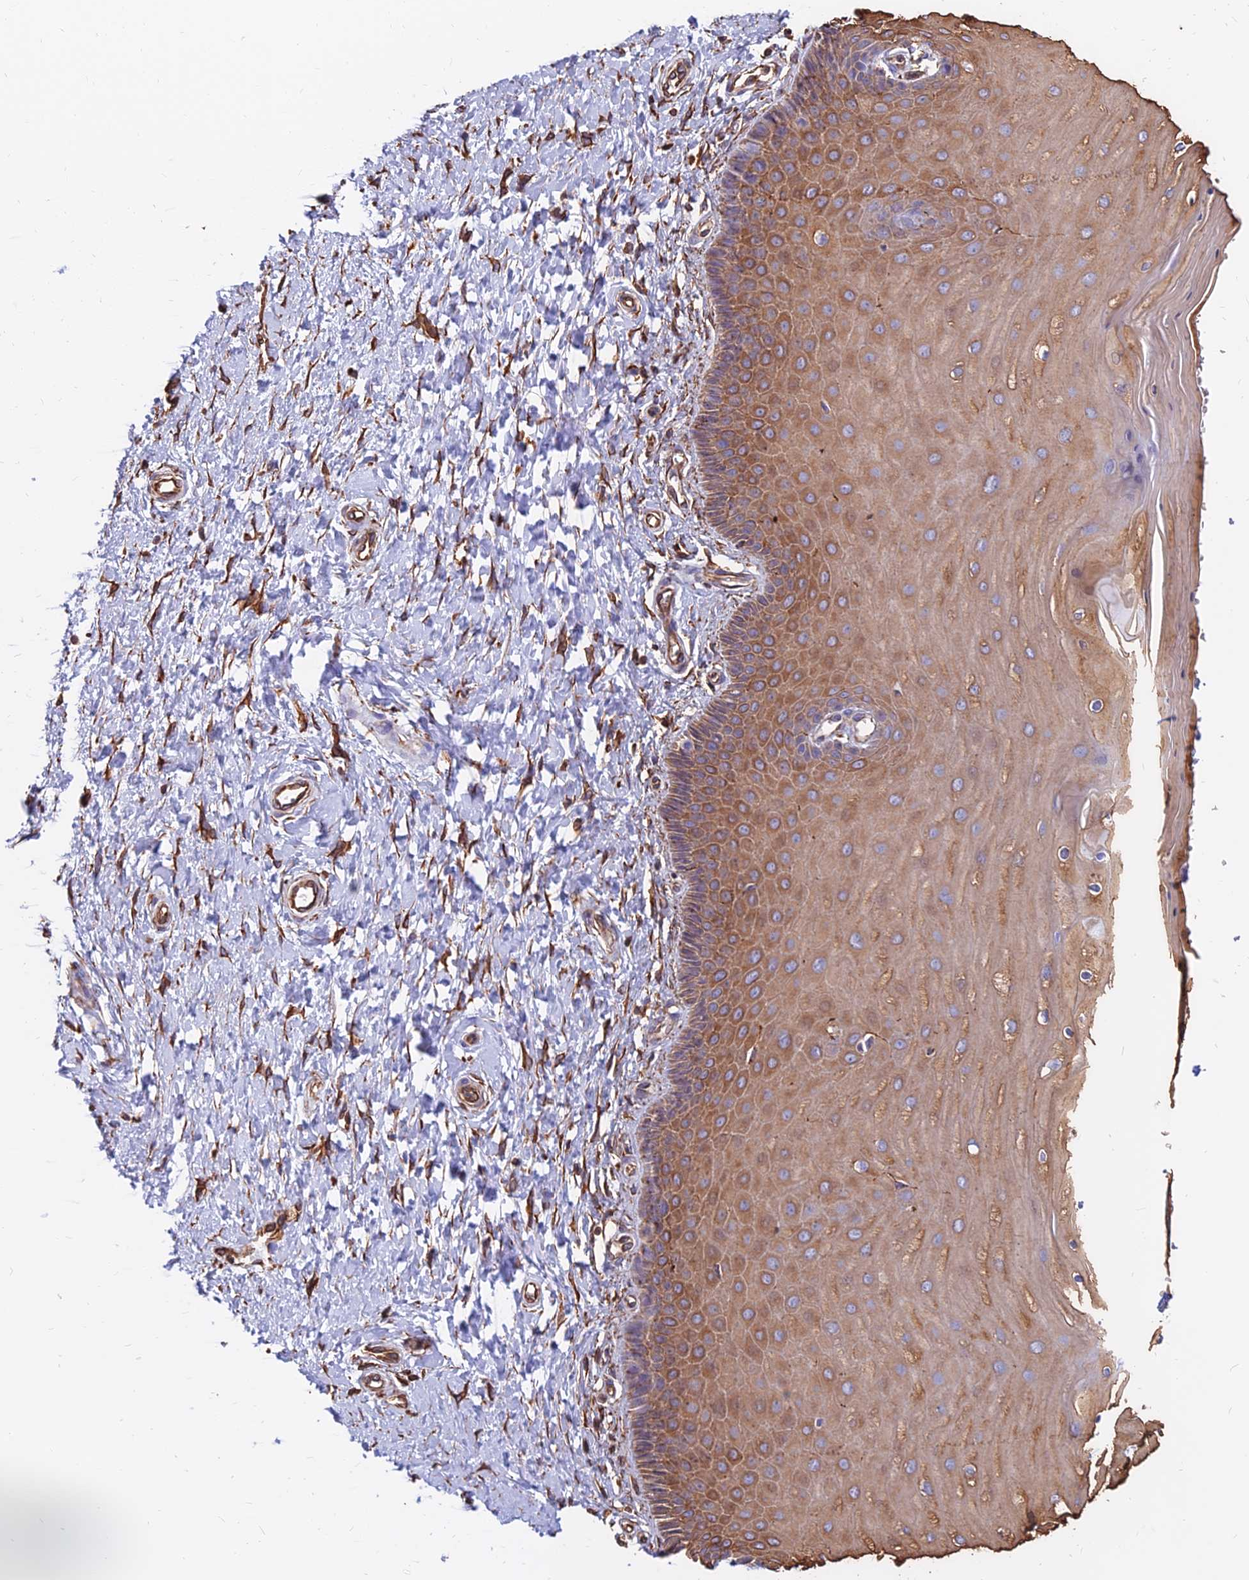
{"staining": {"intensity": "weak", "quantity": "<25%", "location": "cytoplasmic/membranous"}, "tissue": "cervix", "cell_type": "Glandular cells", "image_type": "normal", "snomed": [{"axis": "morphology", "description": "Normal tissue, NOS"}, {"axis": "topography", "description": "Cervix"}], "caption": "DAB immunohistochemical staining of benign cervix demonstrates no significant expression in glandular cells. (DAB (3,3'-diaminobenzidine) IHC with hematoxylin counter stain).", "gene": "CDK18", "patient": {"sex": "female", "age": 55}}